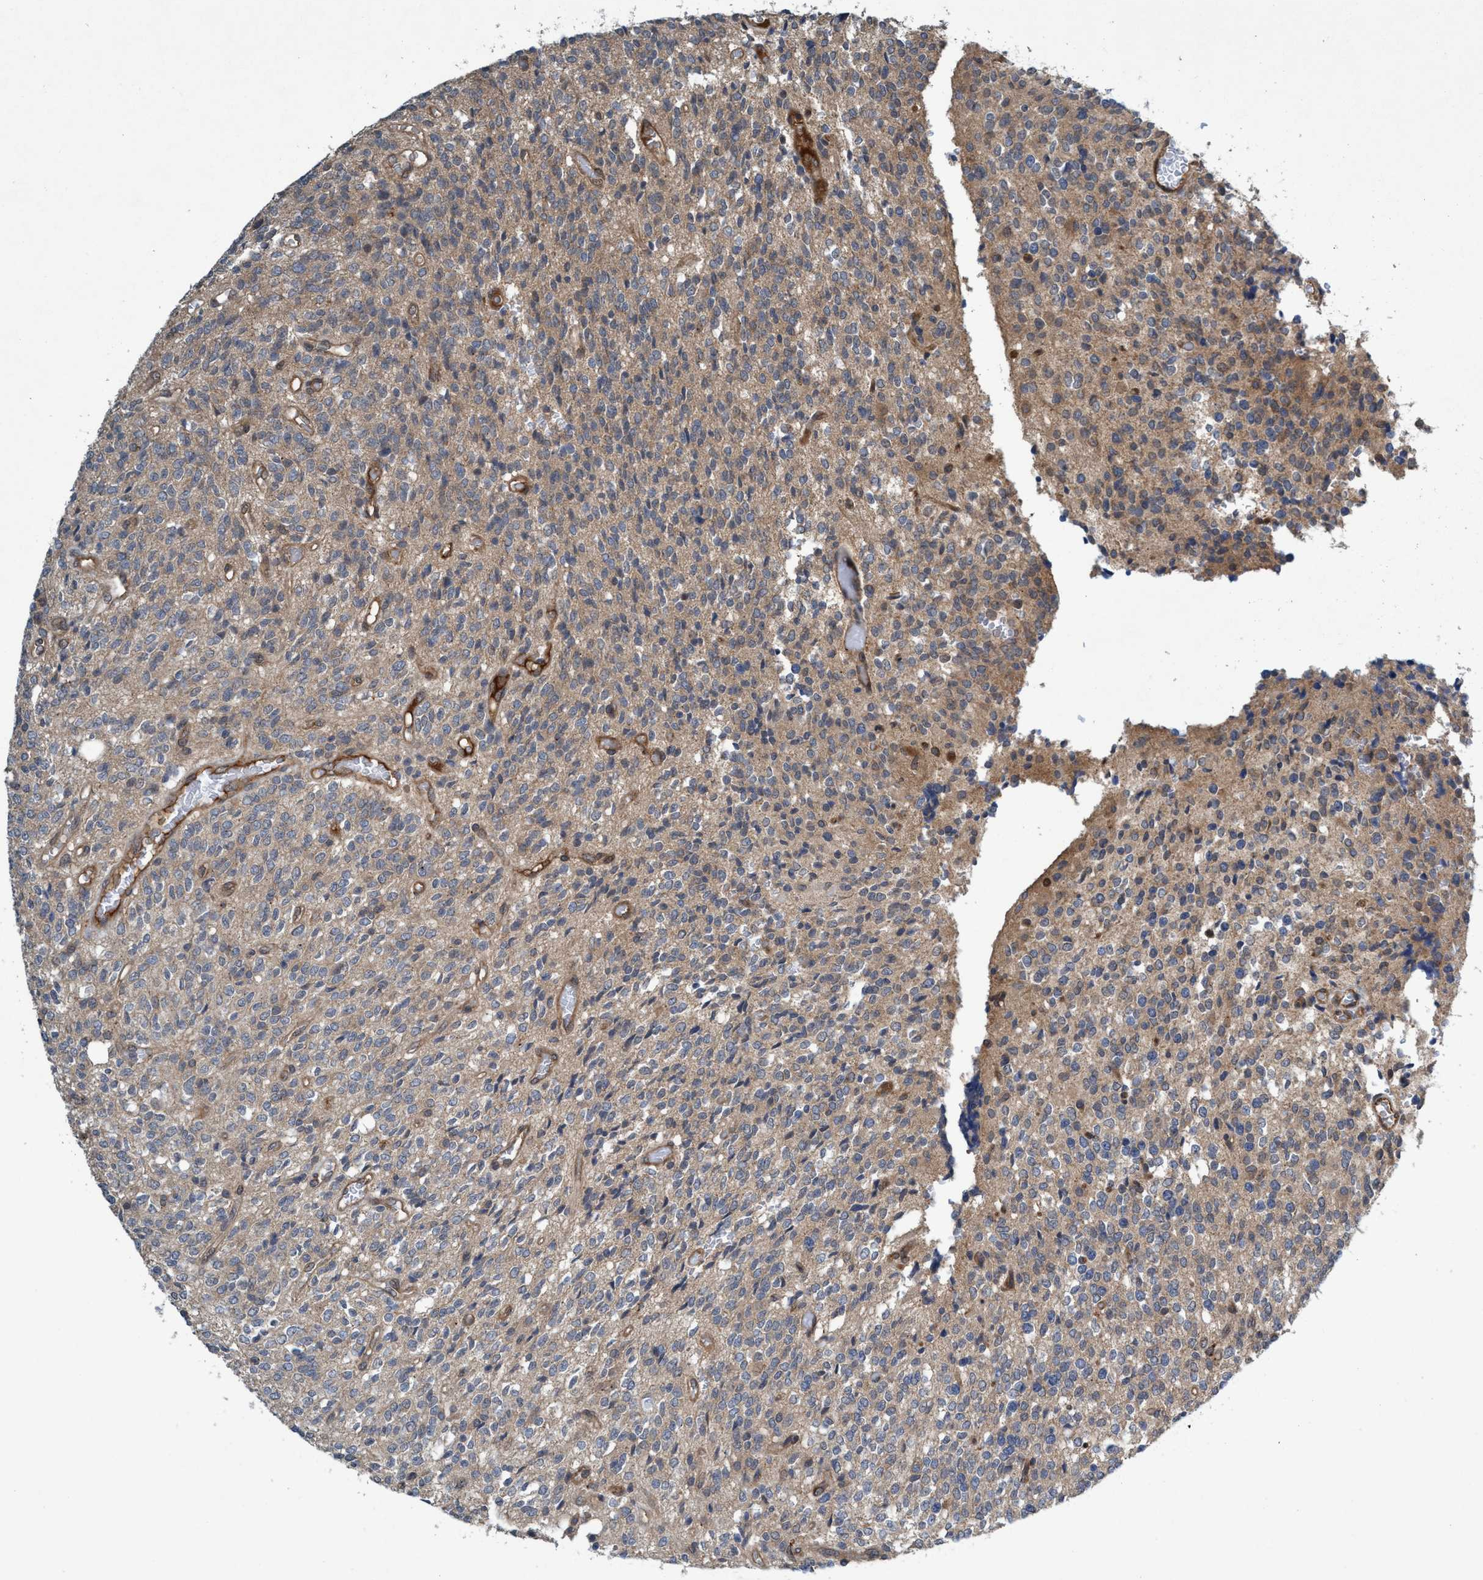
{"staining": {"intensity": "moderate", "quantity": ">75%", "location": "cytoplasmic/membranous"}, "tissue": "glioma", "cell_type": "Tumor cells", "image_type": "cancer", "snomed": [{"axis": "morphology", "description": "Glioma, malignant, High grade"}, {"axis": "topography", "description": "Brain"}], "caption": "Immunohistochemical staining of glioma demonstrates moderate cytoplasmic/membranous protein staining in approximately >75% of tumor cells. (Brightfield microscopy of DAB IHC at high magnification).", "gene": "TRIM65", "patient": {"sex": "male", "age": 34}}